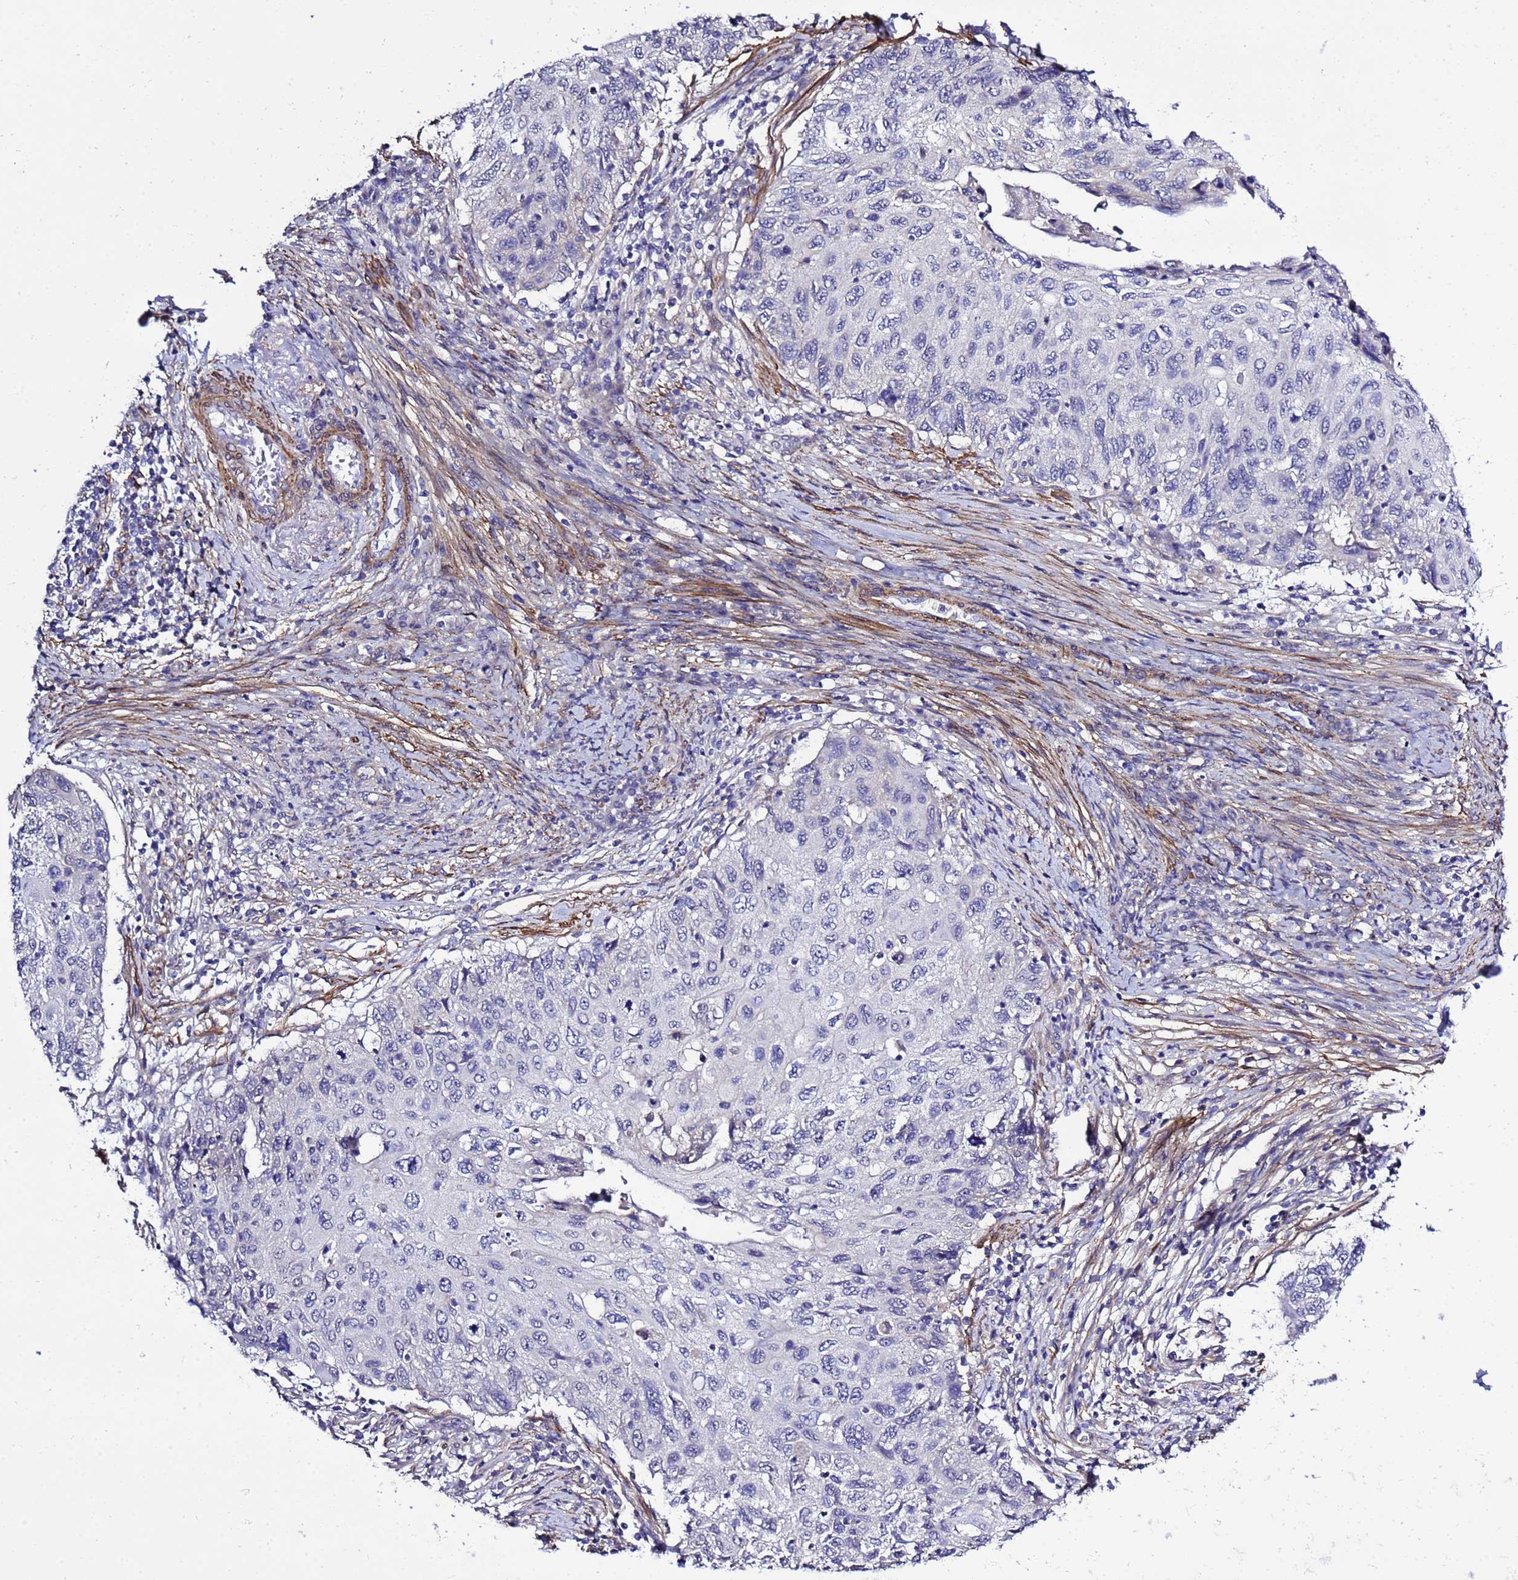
{"staining": {"intensity": "negative", "quantity": "none", "location": "none"}, "tissue": "cervical cancer", "cell_type": "Tumor cells", "image_type": "cancer", "snomed": [{"axis": "morphology", "description": "Squamous cell carcinoma, NOS"}, {"axis": "topography", "description": "Cervix"}], "caption": "Immunohistochemistry image of neoplastic tissue: cervical squamous cell carcinoma stained with DAB demonstrates no significant protein expression in tumor cells.", "gene": "GZF1", "patient": {"sex": "female", "age": 70}}